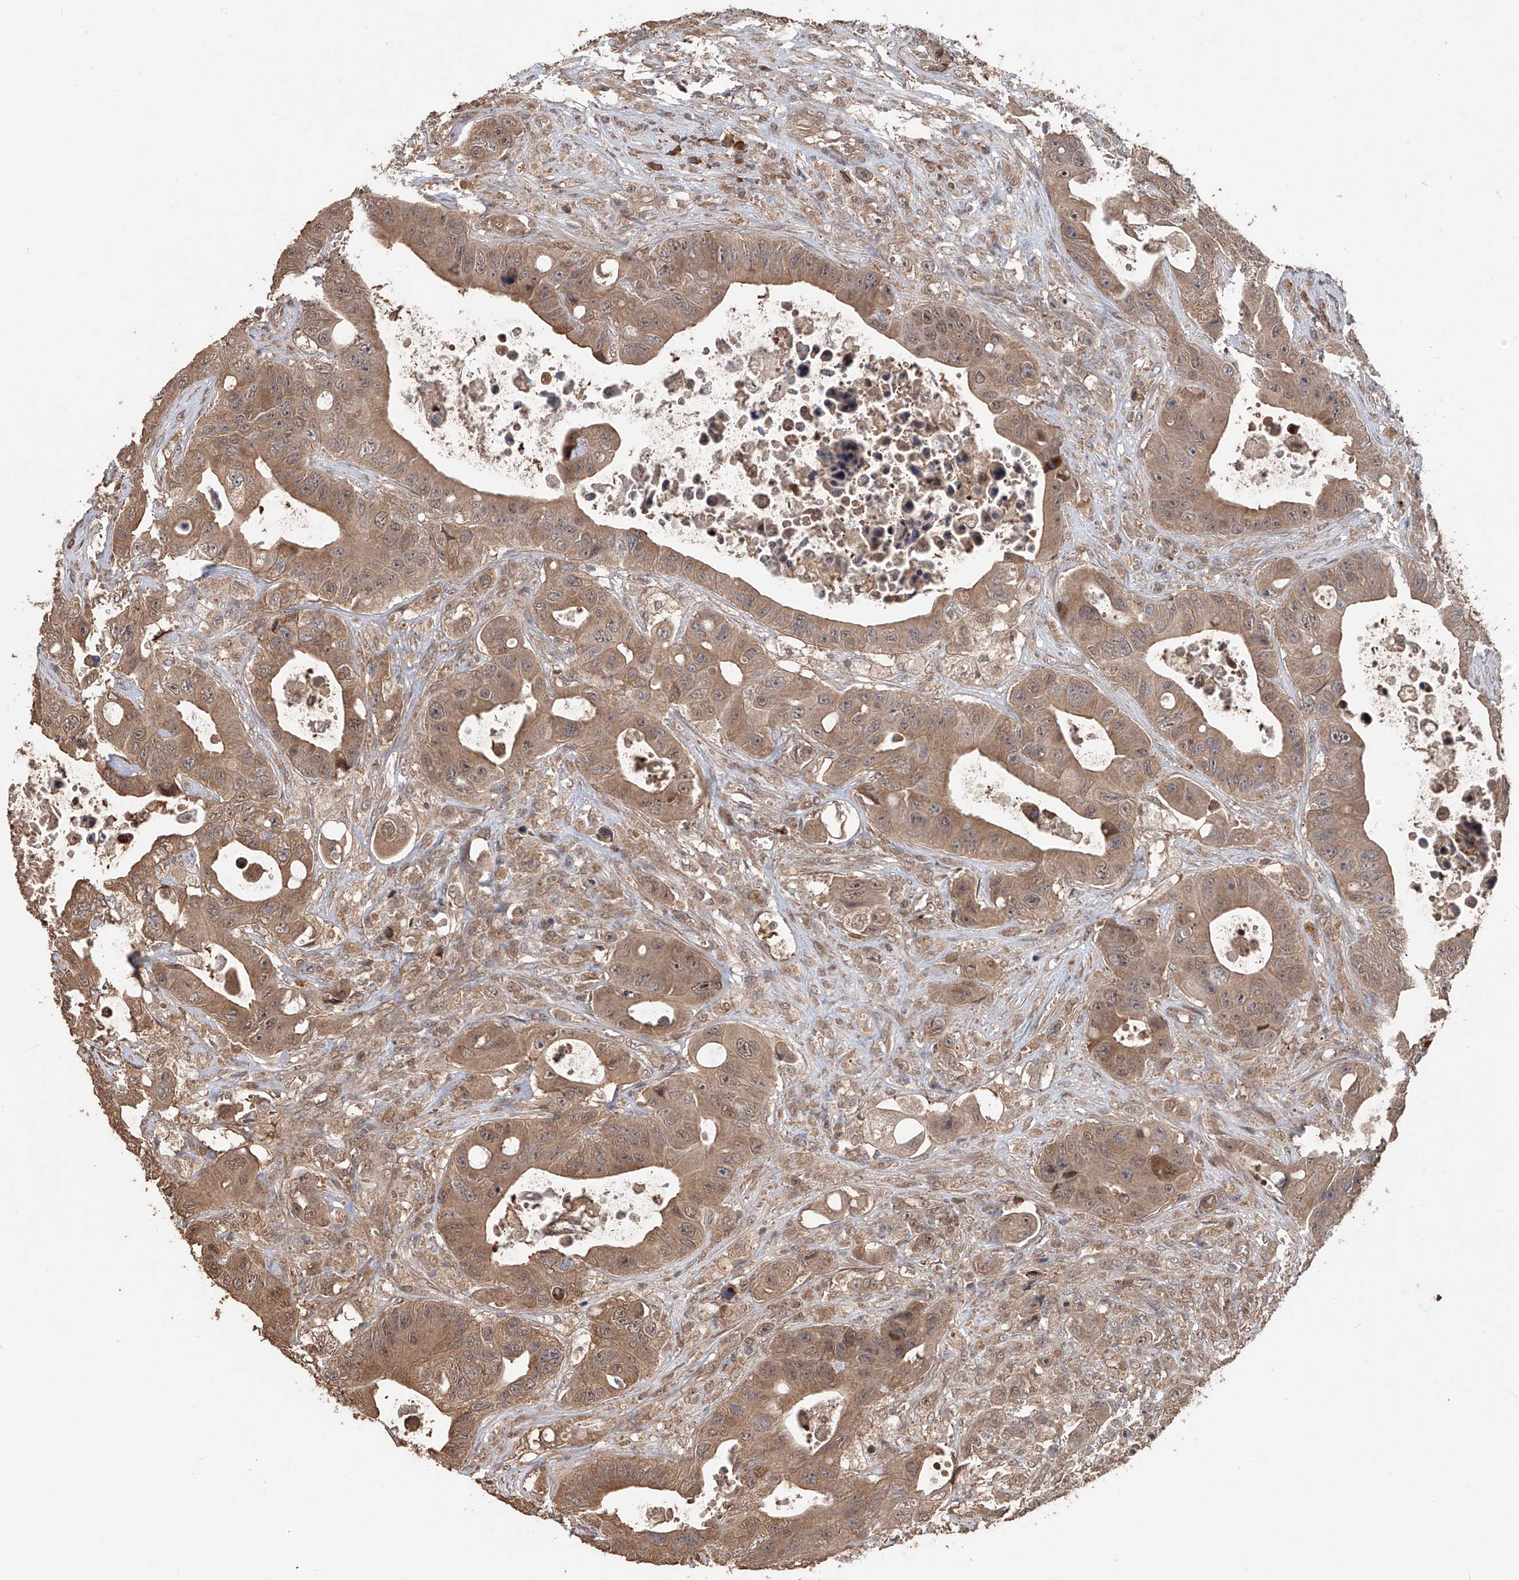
{"staining": {"intensity": "moderate", "quantity": ">75%", "location": "cytoplasmic/membranous"}, "tissue": "colorectal cancer", "cell_type": "Tumor cells", "image_type": "cancer", "snomed": [{"axis": "morphology", "description": "Adenocarcinoma, NOS"}, {"axis": "topography", "description": "Colon"}], "caption": "Tumor cells show moderate cytoplasmic/membranous staining in approximately >75% of cells in colorectal cancer.", "gene": "FAM135A", "patient": {"sex": "female", "age": 46}}